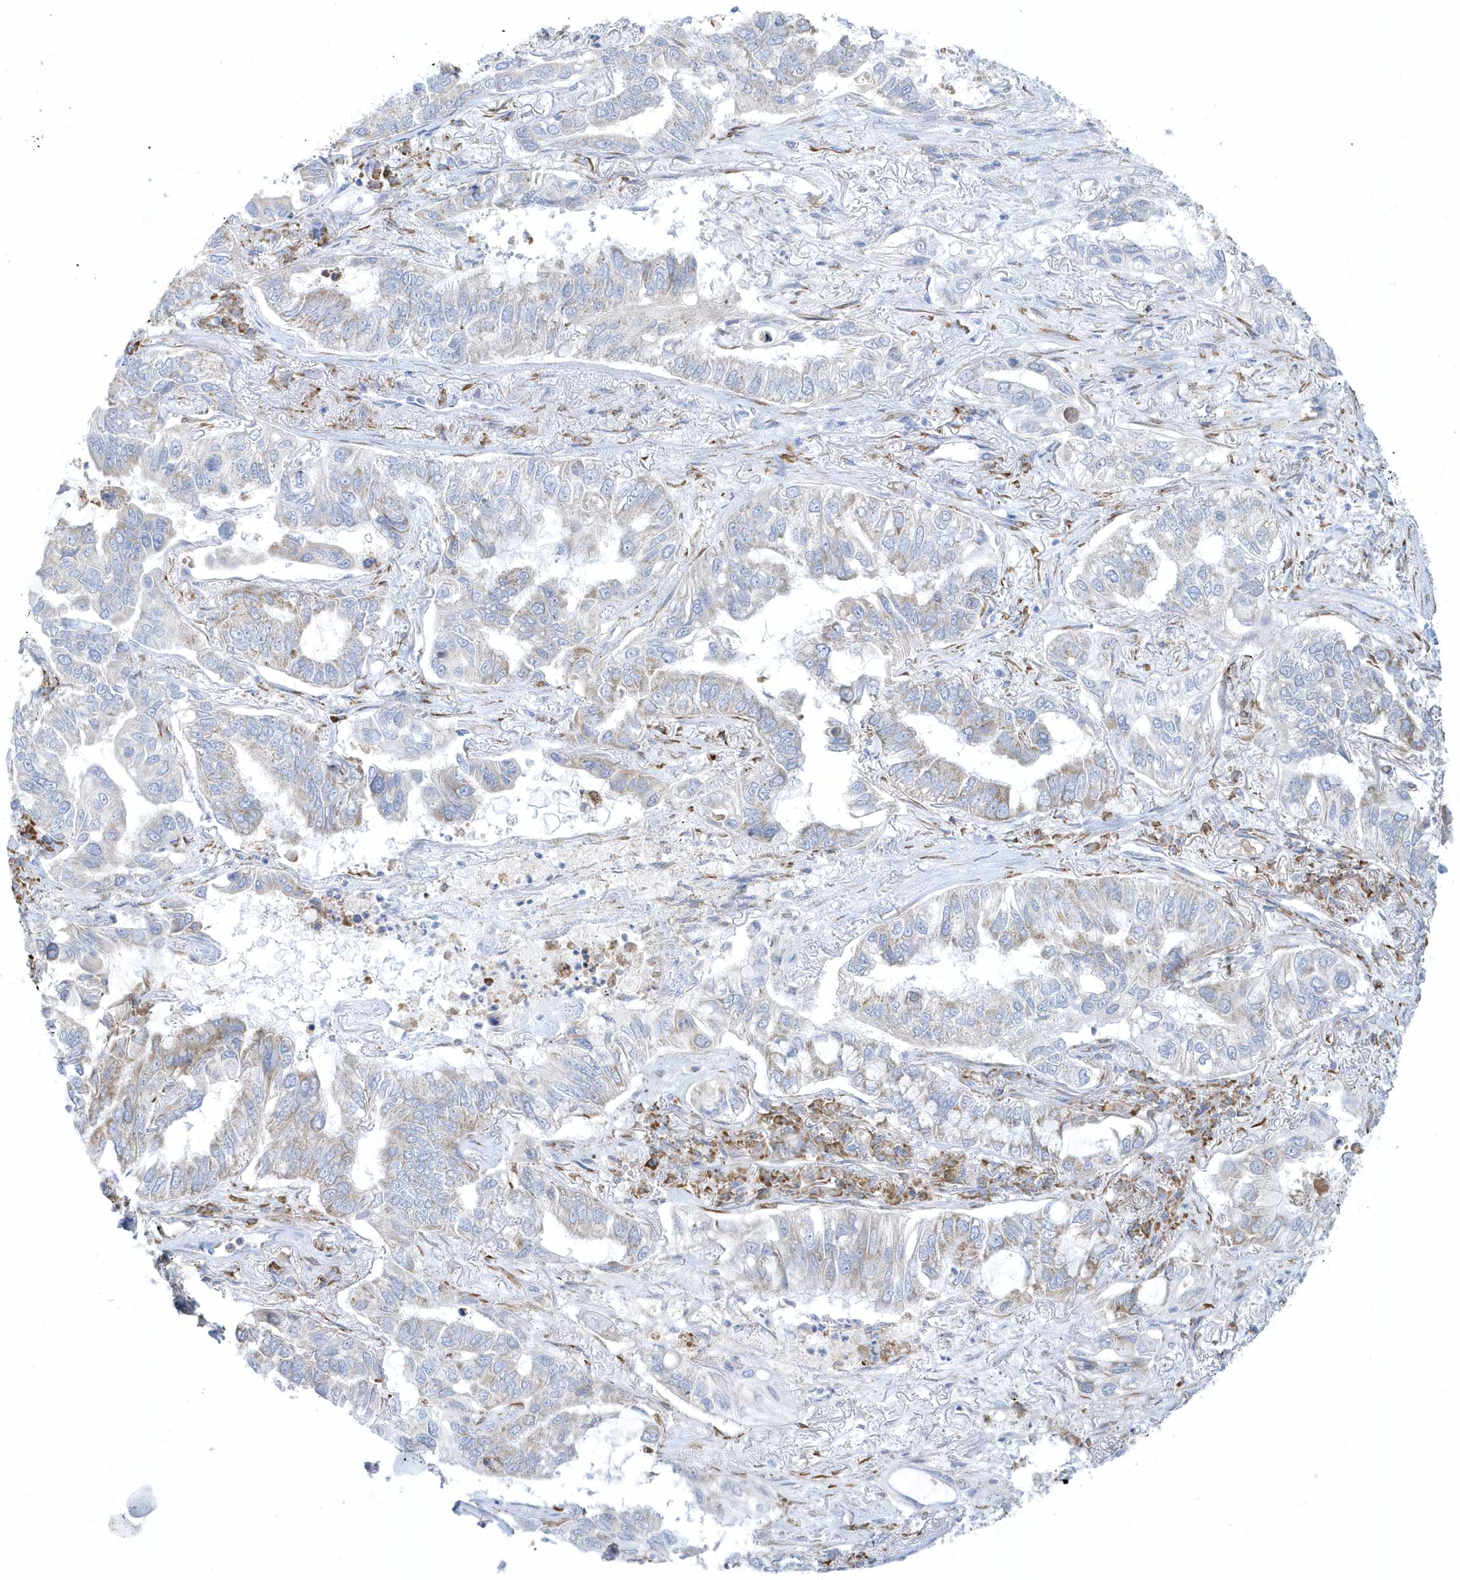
{"staining": {"intensity": "weak", "quantity": "<25%", "location": "cytoplasmic/membranous"}, "tissue": "lung cancer", "cell_type": "Tumor cells", "image_type": "cancer", "snomed": [{"axis": "morphology", "description": "Adenocarcinoma, NOS"}, {"axis": "topography", "description": "Lung"}], "caption": "This is a histopathology image of immunohistochemistry staining of lung cancer, which shows no expression in tumor cells. (DAB immunohistochemistry (IHC), high magnification).", "gene": "DCAF1", "patient": {"sex": "male", "age": 64}}